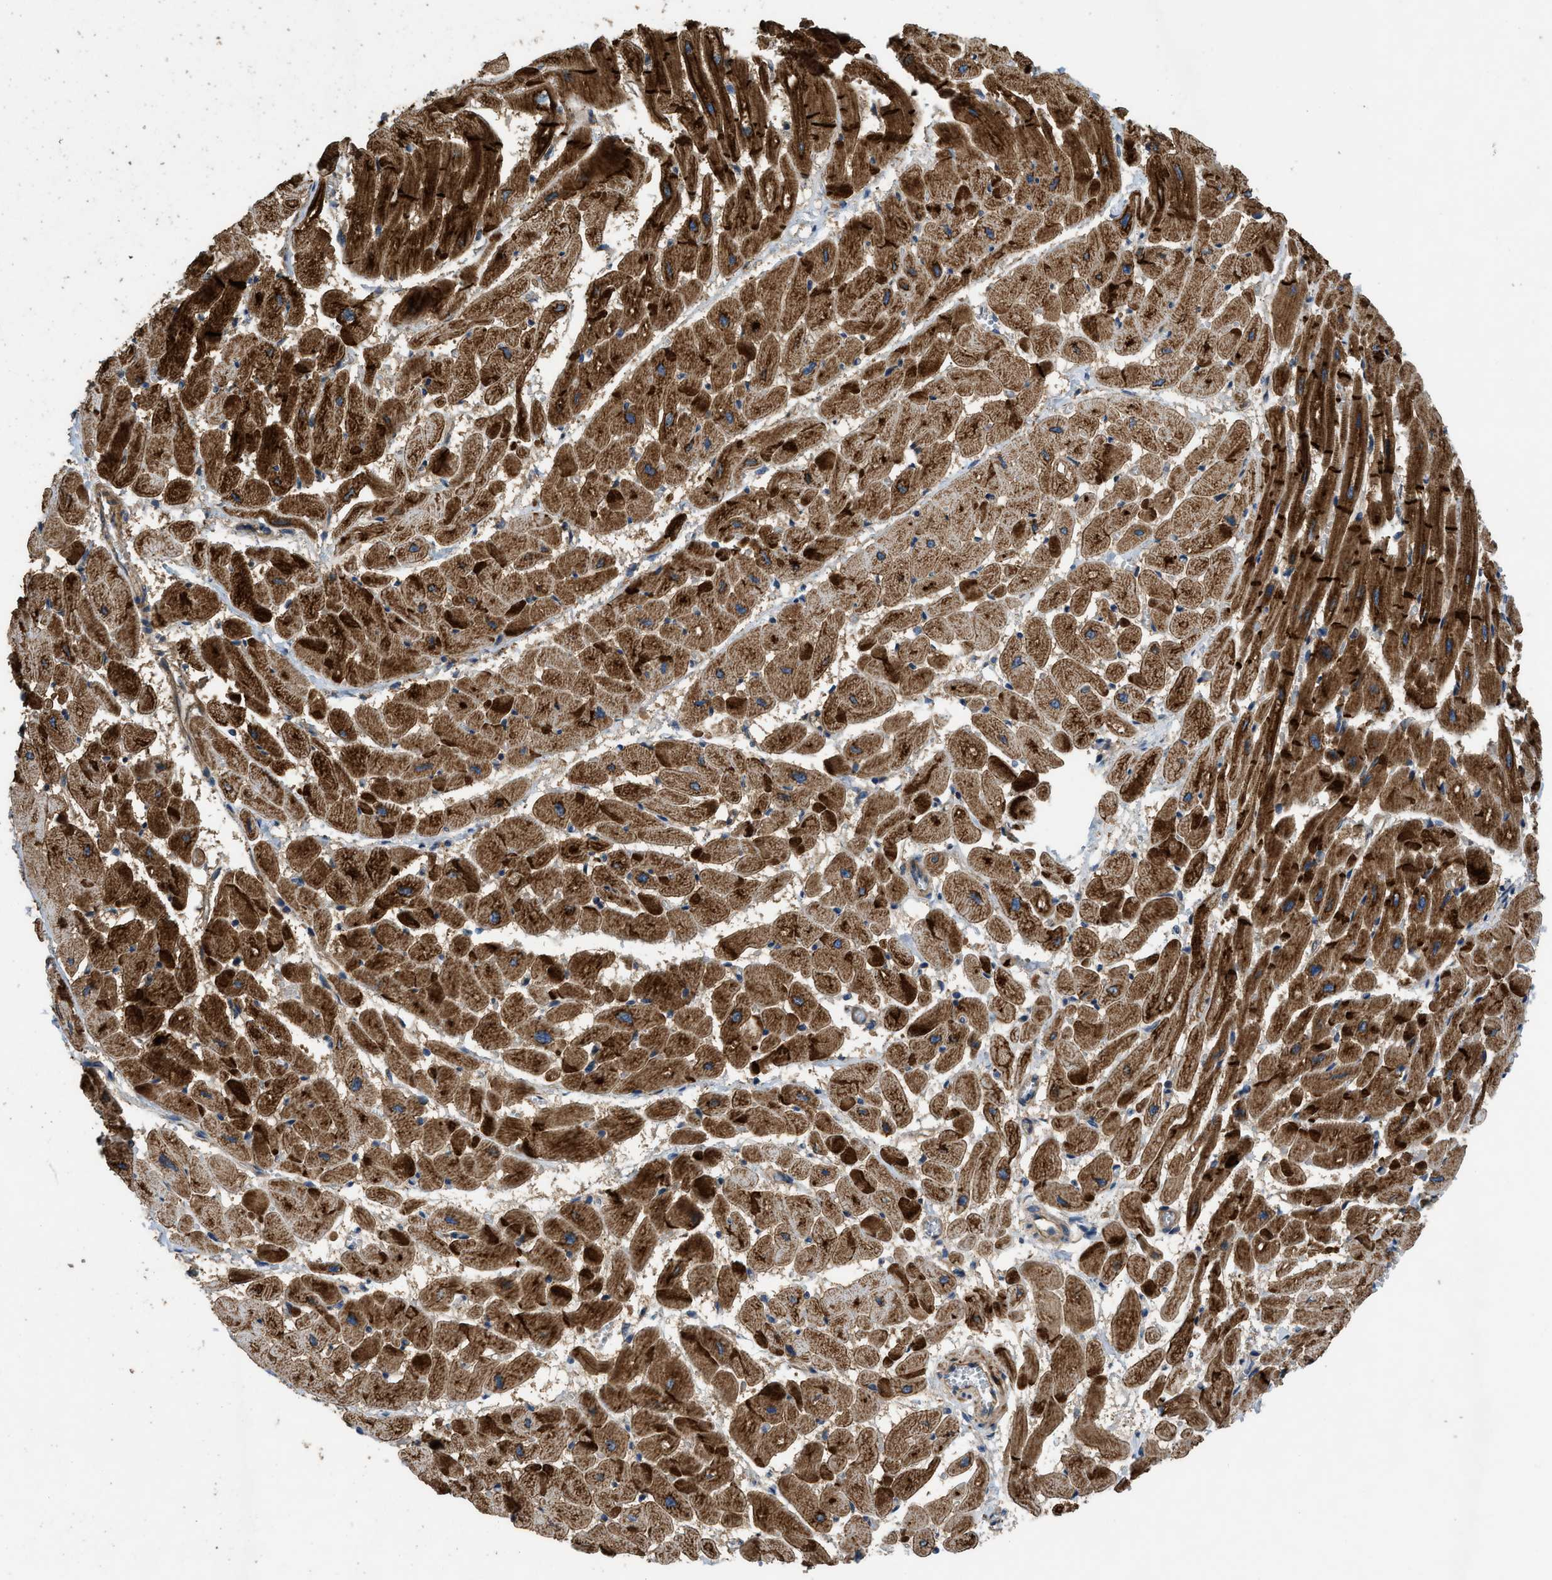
{"staining": {"intensity": "strong", "quantity": ">75%", "location": "cytoplasmic/membranous"}, "tissue": "heart muscle", "cell_type": "Cardiomyocytes", "image_type": "normal", "snomed": [{"axis": "morphology", "description": "Normal tissue, NOS"}, {"axis": "topography", "description": "Heart"}], "caption": "The histopathology image exhibits immunohistochemical staining of normal heart muscle. There is strong cytoplasmic/membranous expression is identified in approximately >75% of cardiomyocytes. The staining was performed using DAB (3,3'-diaminobenzidine), with brown indicating positive protein expression. Nuclei are stained blue with hematoxylin.", "gene": "CNNM3", "patient": {"sex": "male", "age": 45}}